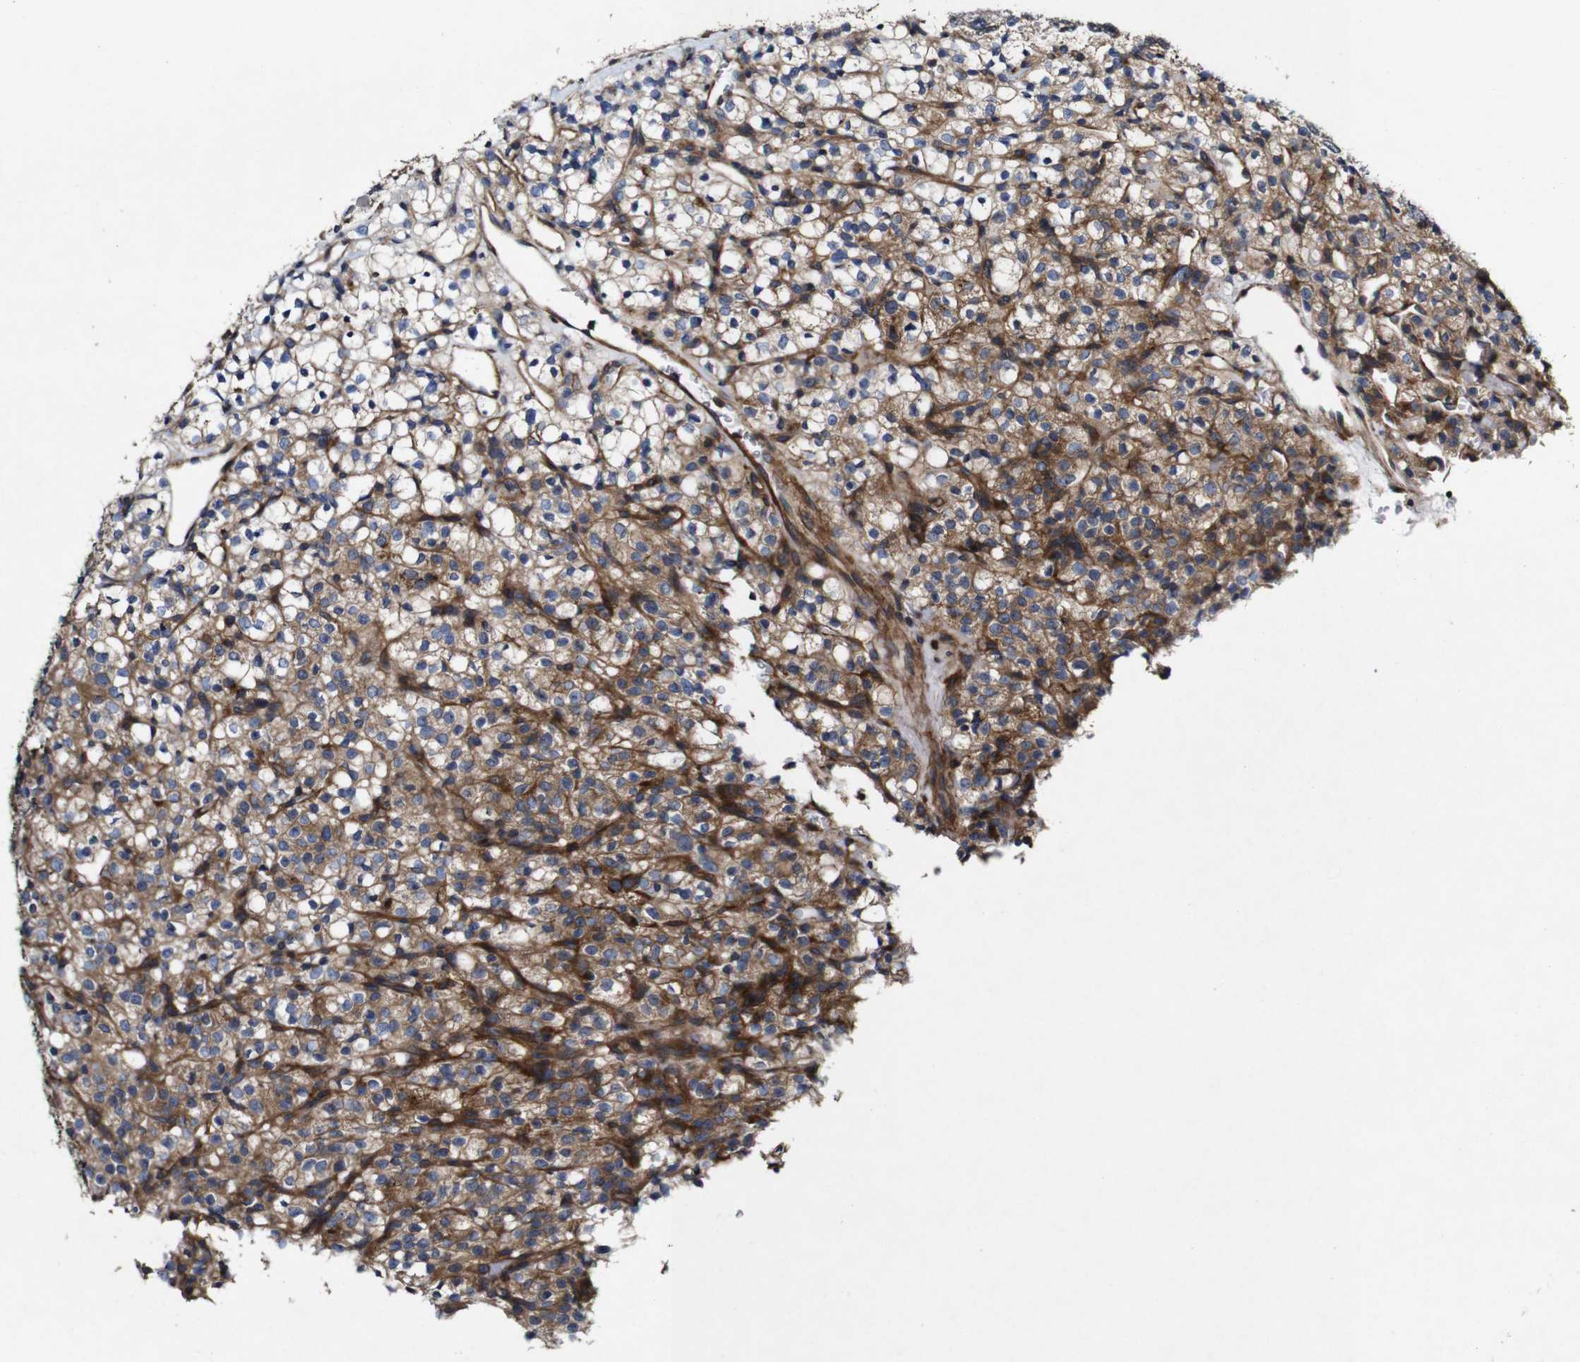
{"staining": {"intensity": "moderate", "quantity": ">75%", "location": "cytoplasmic/membranous"}, "tissue": "renal cancer", "cell_type": "Tumor cells", "image_type": "cancer", "snomed": [{"axis": "morphology", "description": "Normal tissue, NOS"}, {"axis": "morphology", "description": "Adenocarcinoma, NOS"}, {"axis": "topography", "description": "Kidney"}], "caption": "Moderate cytoplasmic/membranous positivity is appreciated in about >75% of tumor cells in adenocarcinoma (renal).", "gene": "GSDME", "patient": {"sex": "female", "age": 72}}